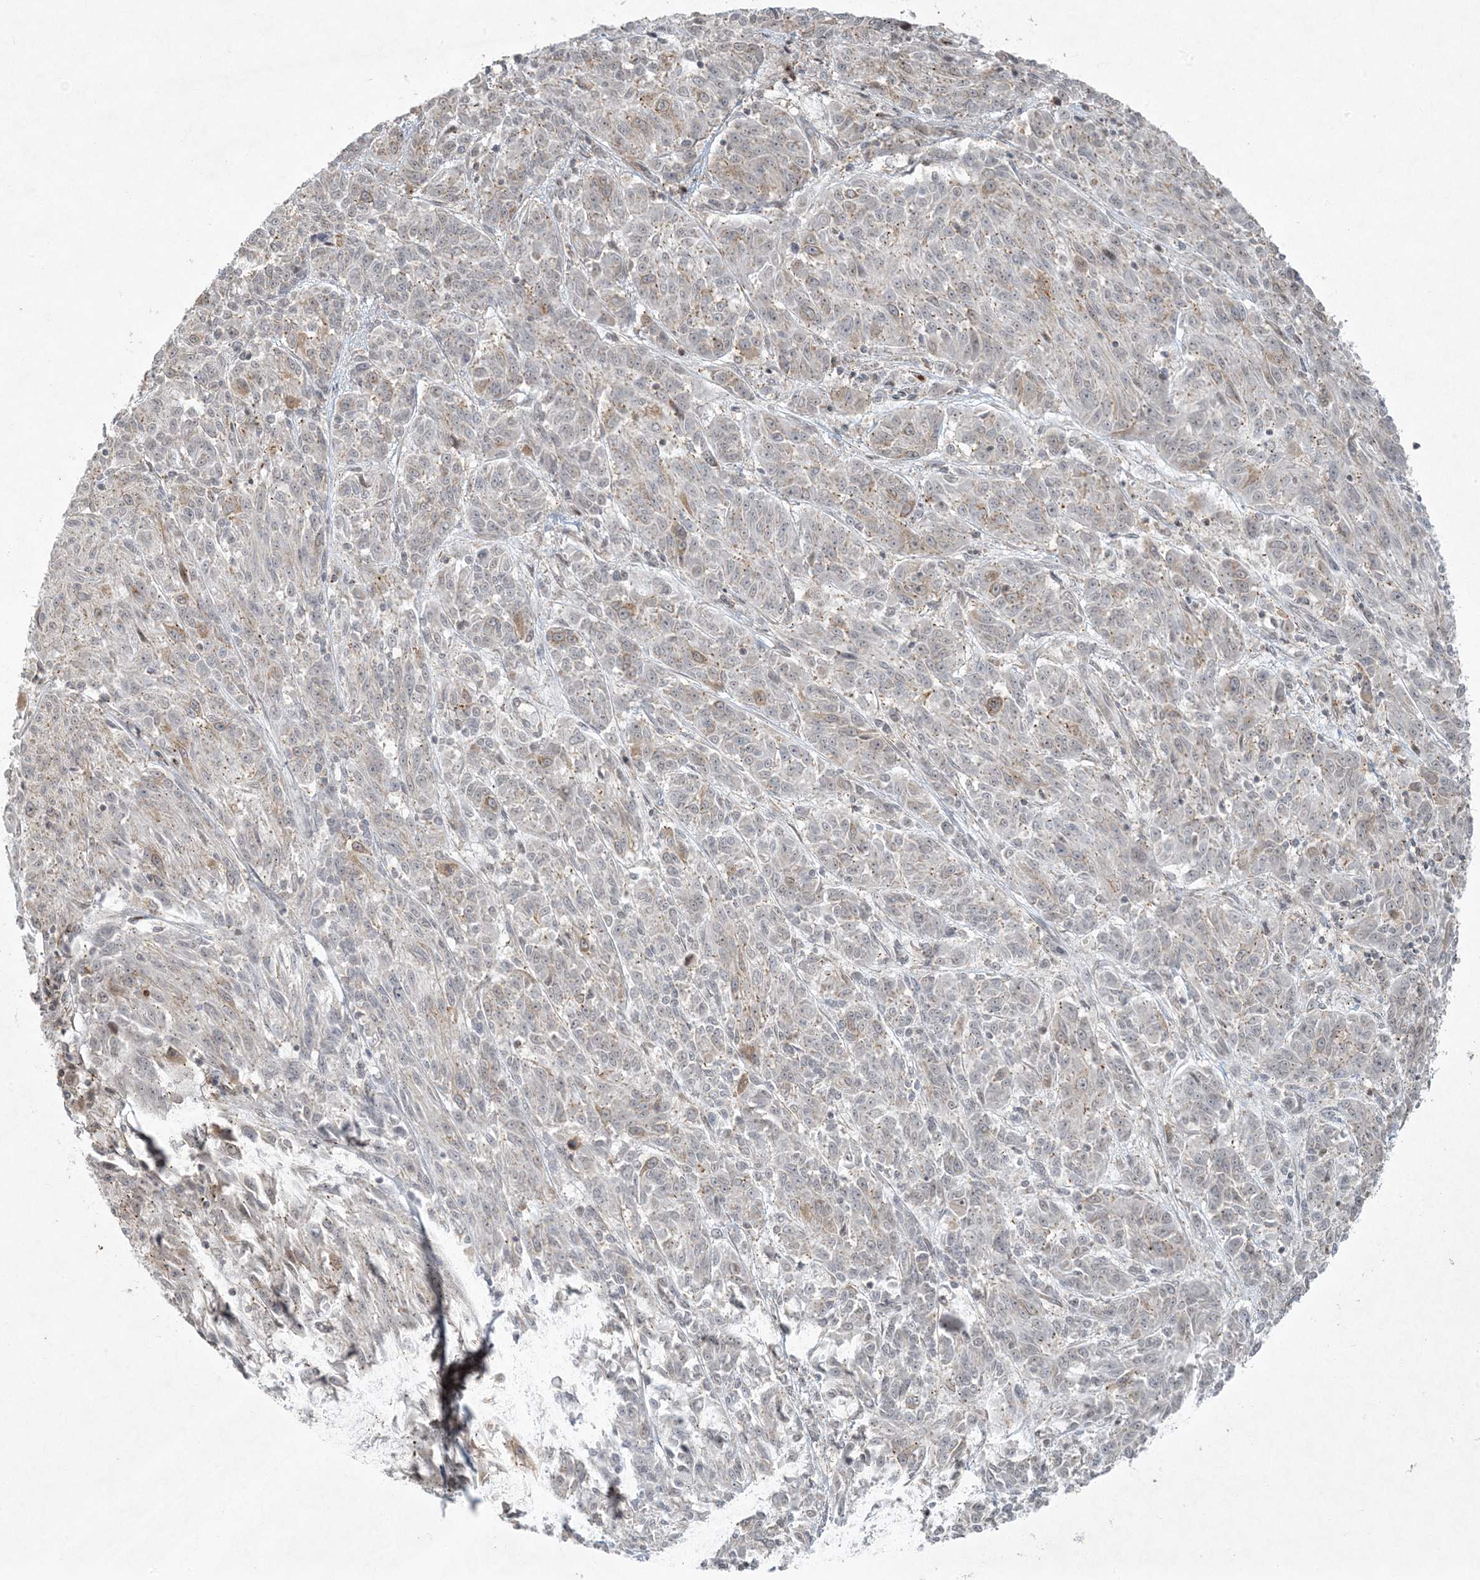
{"staining": {"intensity": "negative", "quantity": "none", "location": "none"}, "tissue": "melanoma", "cell_type": "Tumor cells", "image_type": "cancer", "snomed": [{"axis": "morphology", "description": "Malignant melanoma, NOS"}, {"axis": "topography", "description": "Skin"}], "caption": "Immunohistochemistry image of neoplastic tissue: human malignant melanoma stained with DAB (3,3'-diaminobenzidine) displays no significant protein staining in tumor cells.", "gene": "ZNF263", "patient": {"sex": "male", "age": 53}}